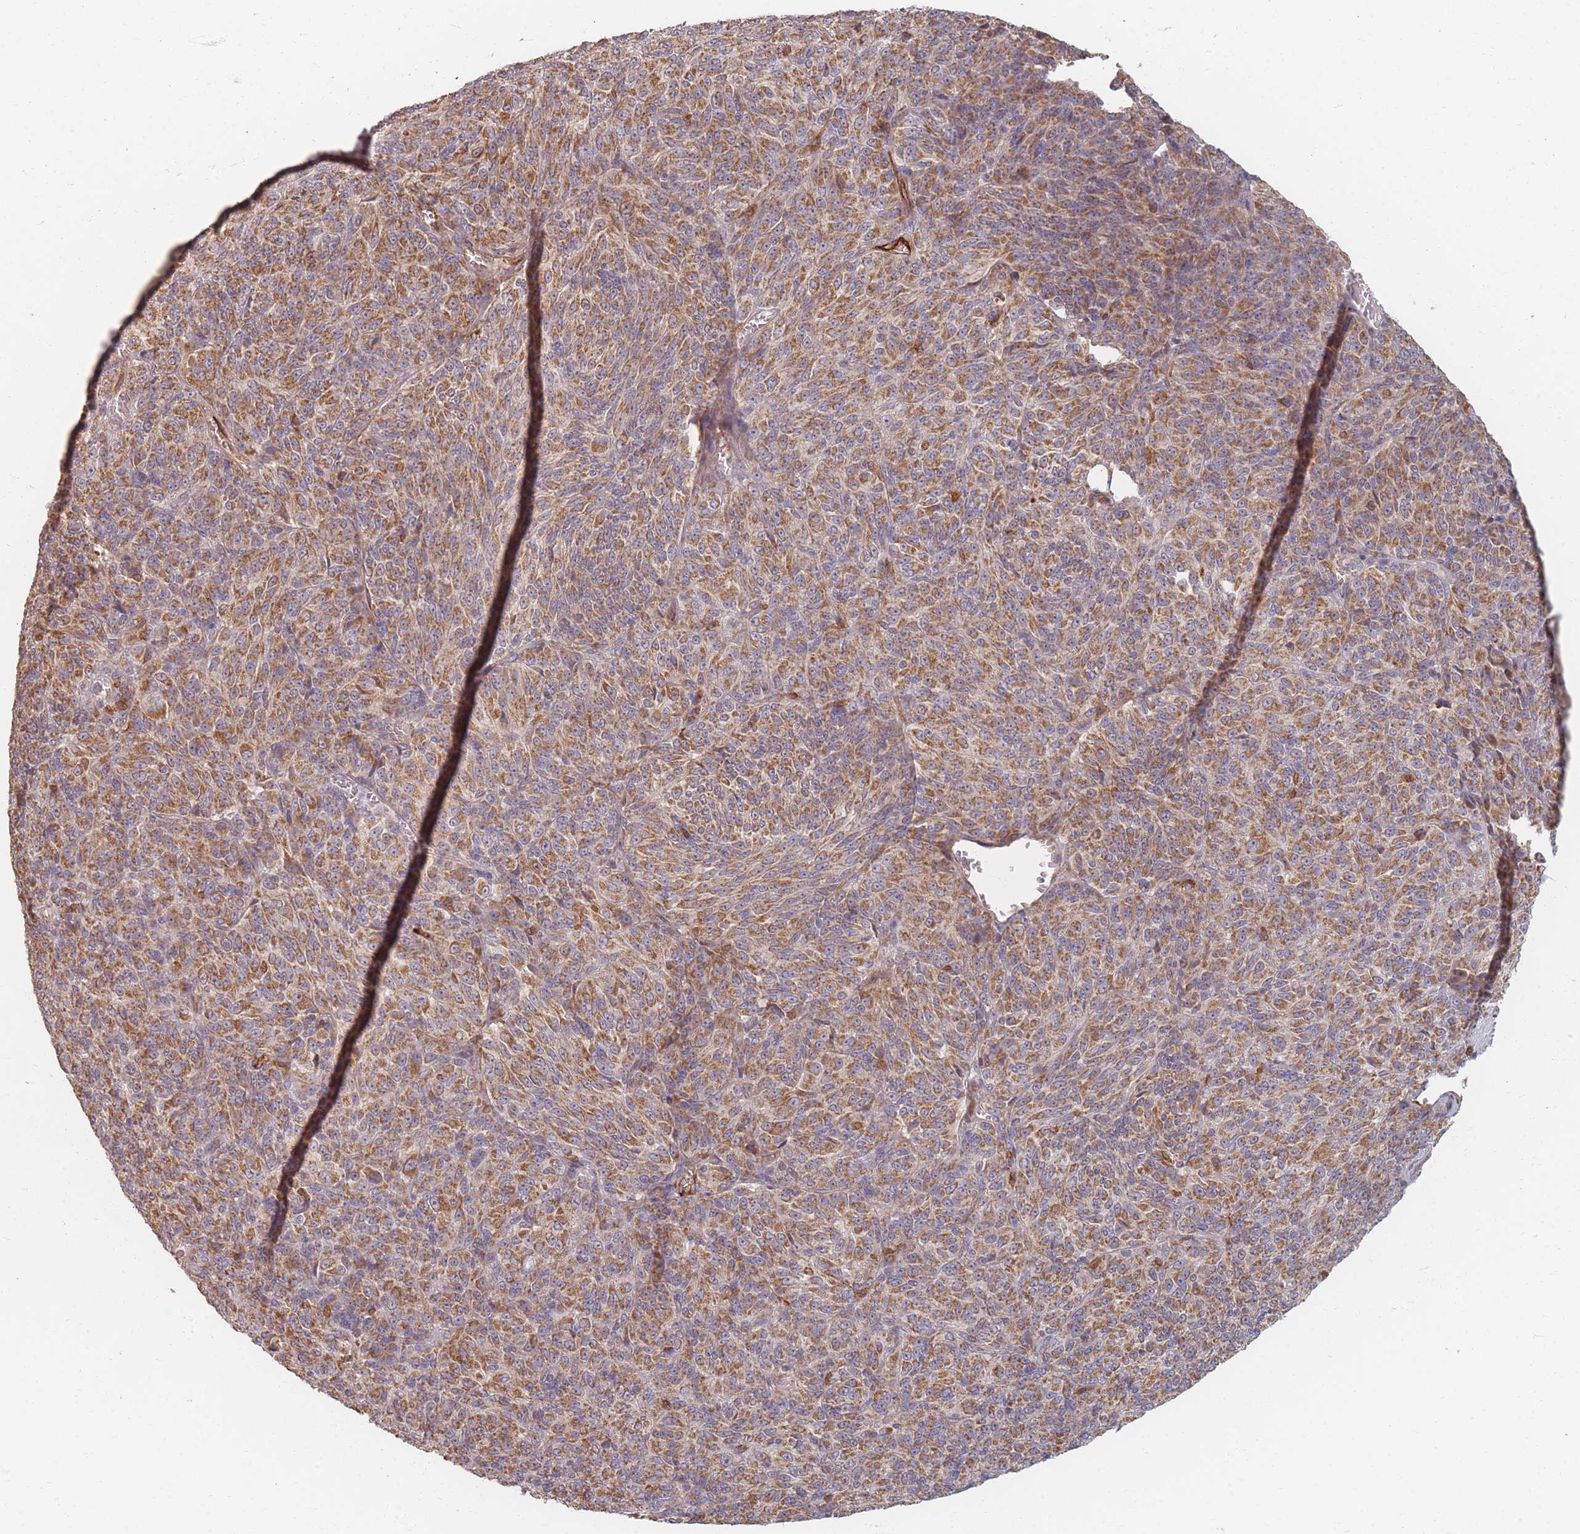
{"staining": {"intensity": "moderate", "quantity": ">75%", "location": "cytoplasmic/membranous"}, "tissue": "melanoma", "cell_type": "Tumor cells", "image_type": "cancer", "snomed": [{"axis": "morphology", "description": "Malignant melanoma, Metastatic site"}, {"axis": "topography", "description": "Brain"}], "caption": "Malignant melanoma (metastatic site) stained with DAB (3,3'-diaminobenzidine) immunohistochemistry exhibits medium levels of moderate cytoplasmic/membranous expression in about >75% of tumor cells.", "gene": "MRPS6", "patient": {"sex": "female", "age": 56}}